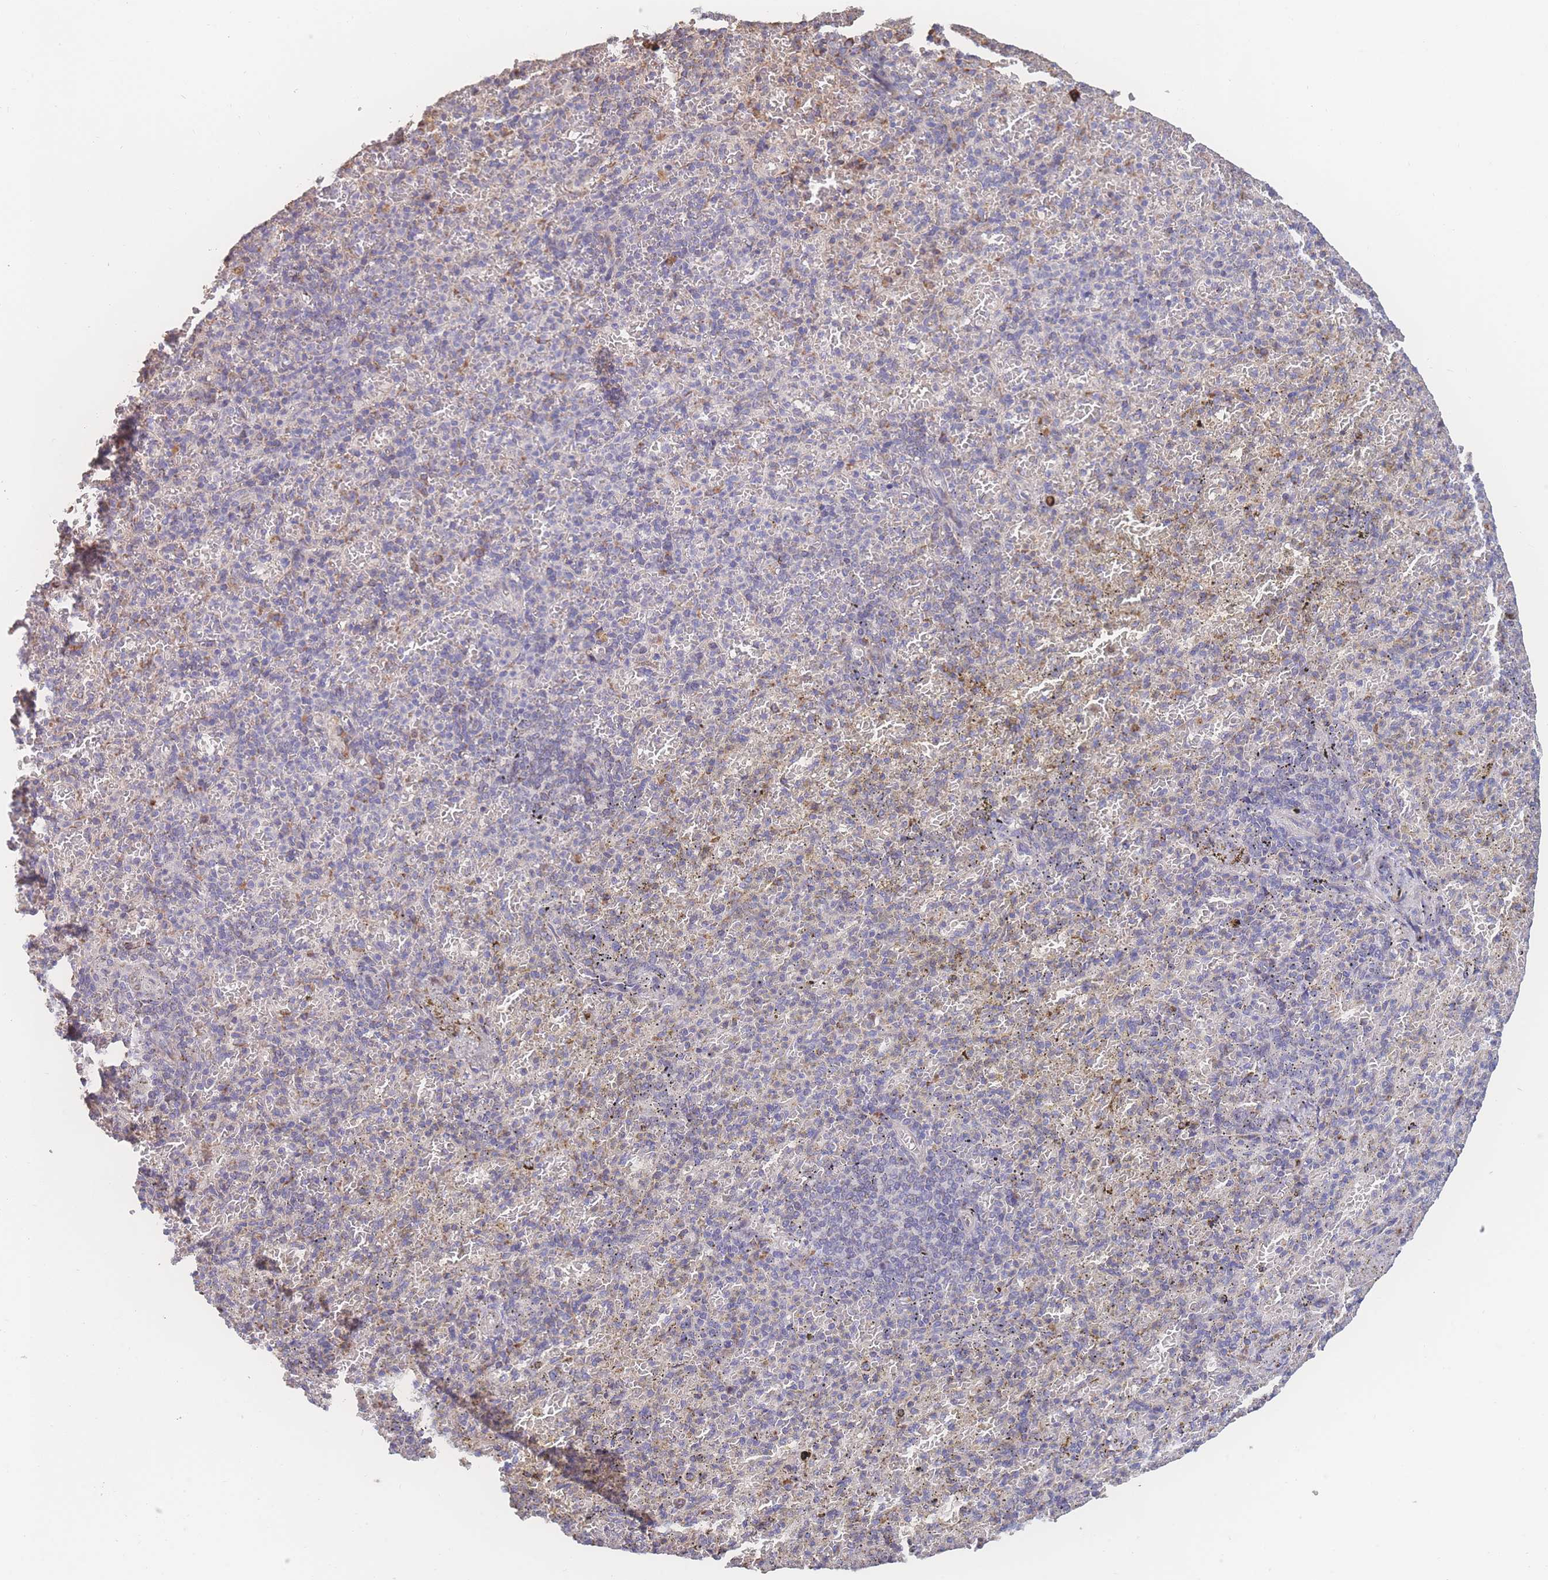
{"staining": {"intensity": "moderate", "quantity": "<25%", "location": "cytoplasmic/membranous"}, "tissue": "spleen", "cell_type": "Cells in red pulp", "image_type": "normal", "snomed": [{"axis": "morphology", "description": "Normal tissue, NOS"}, {"axis": "topography", "description": "Spleen"}], "caption": "An IHC photomicrograph of unremarkable tissue is shown. Protein staining in brown highlights moderate cytoplasmic/membranous positivity in spleen within cells in red pulp.", "gene": "SGSM3", "patient": {"sex": "female", "age": 74}}